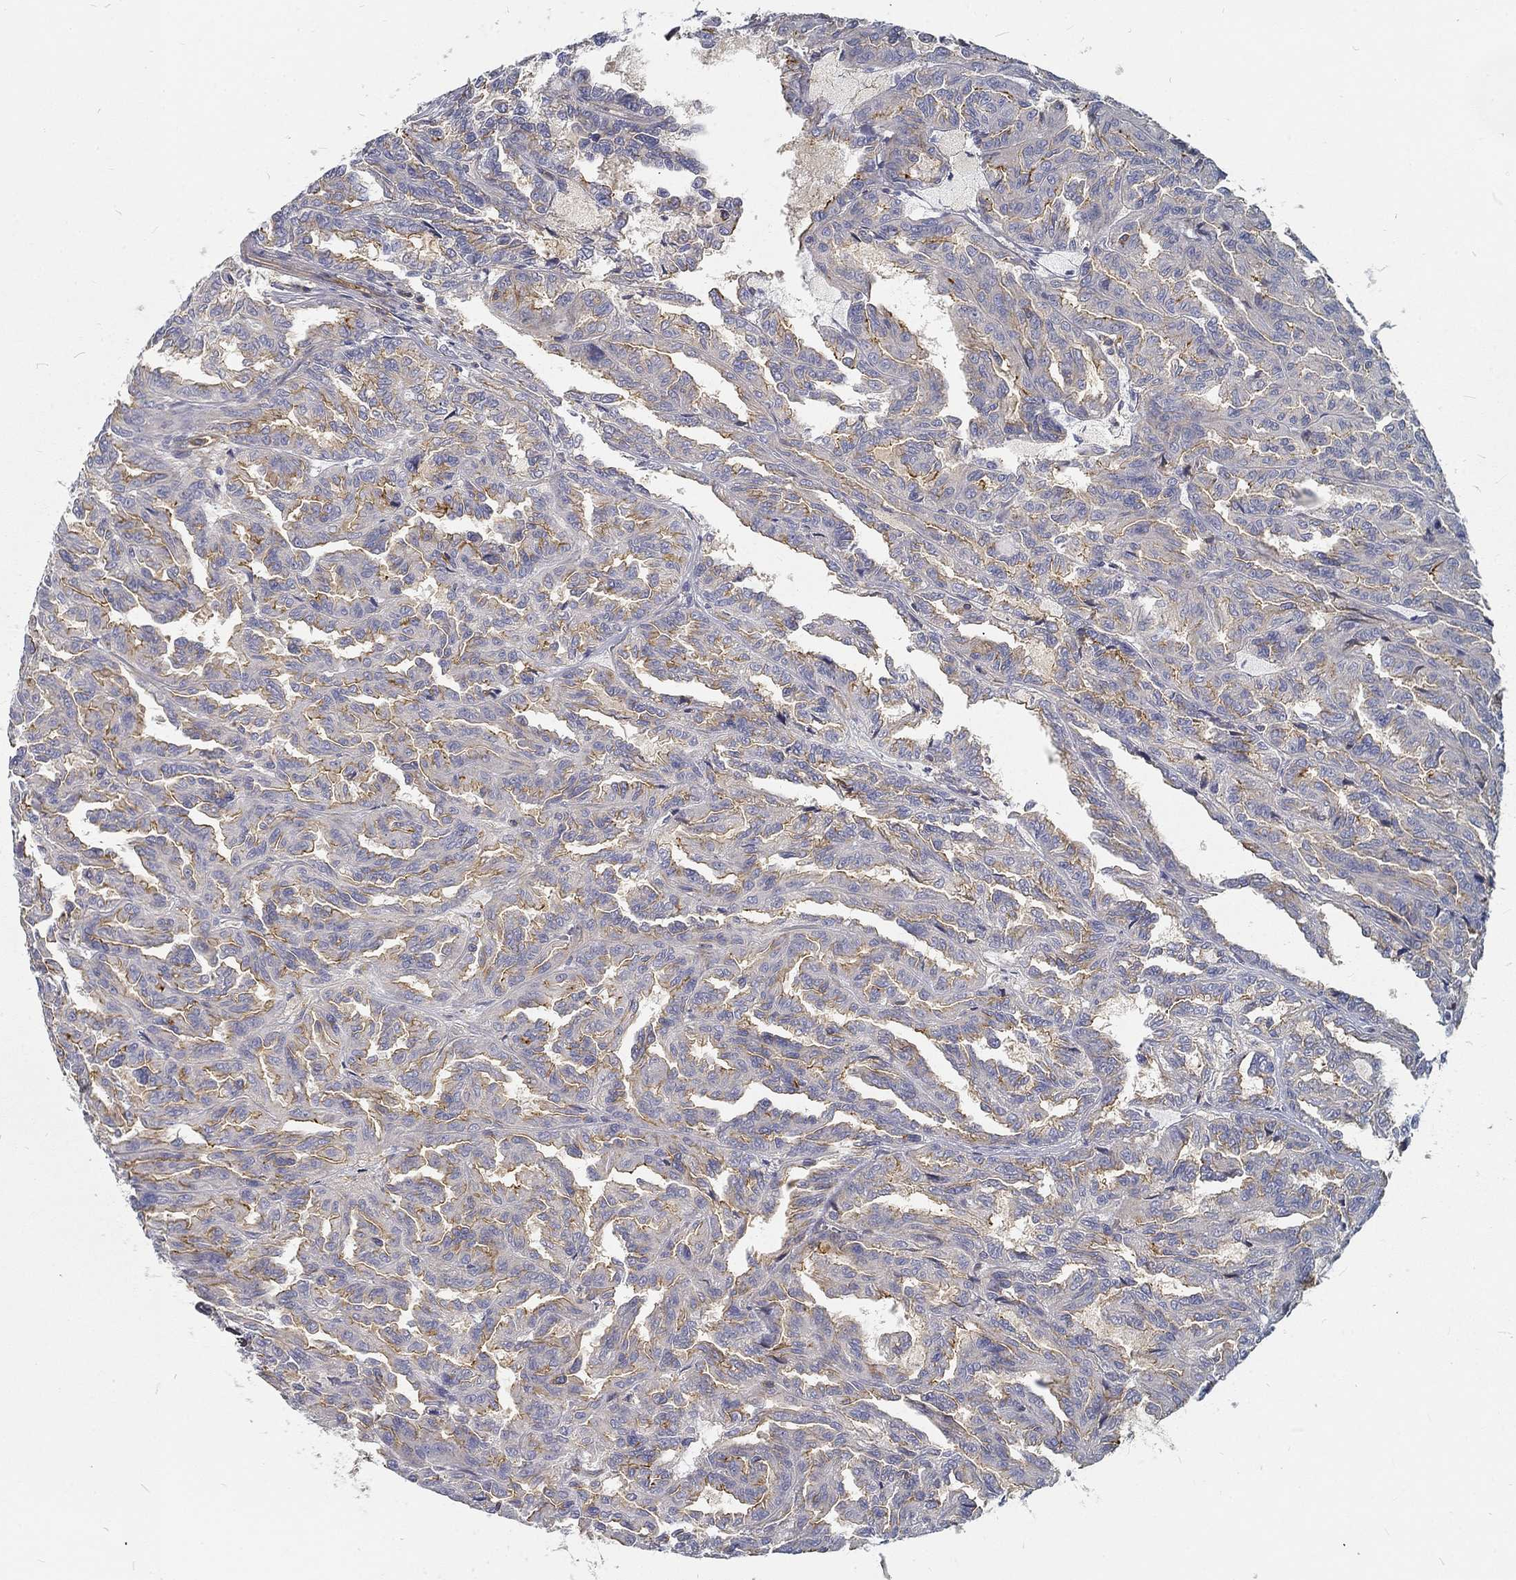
{"staining": {"intensity": "moderate", "quantity": "<25%", "location": "cytoplasmic/membranous"}, "tissue": "renal cancer", "cell_type": "Tumor cells", "image_type": "cancer", "snomed": [{"axis": "morphology", "description": "Adenocarcinoma, NOS"}, {"axis": "topography", "description": "Kidney"}], "caption": "IHC staining of renal cancer, which demonstrates low levels of moderate cytoplasmic/membranous expression in about <25% of tumor cells indicating moderate cytoplasmic/membranous protein staining. The staining was performed using DAB (brown) for protein detection and nuclei were counterstained in hematoxylin (blue).", "gene": "MTMR11", "patient": {"sex": "male", "age": 79}}